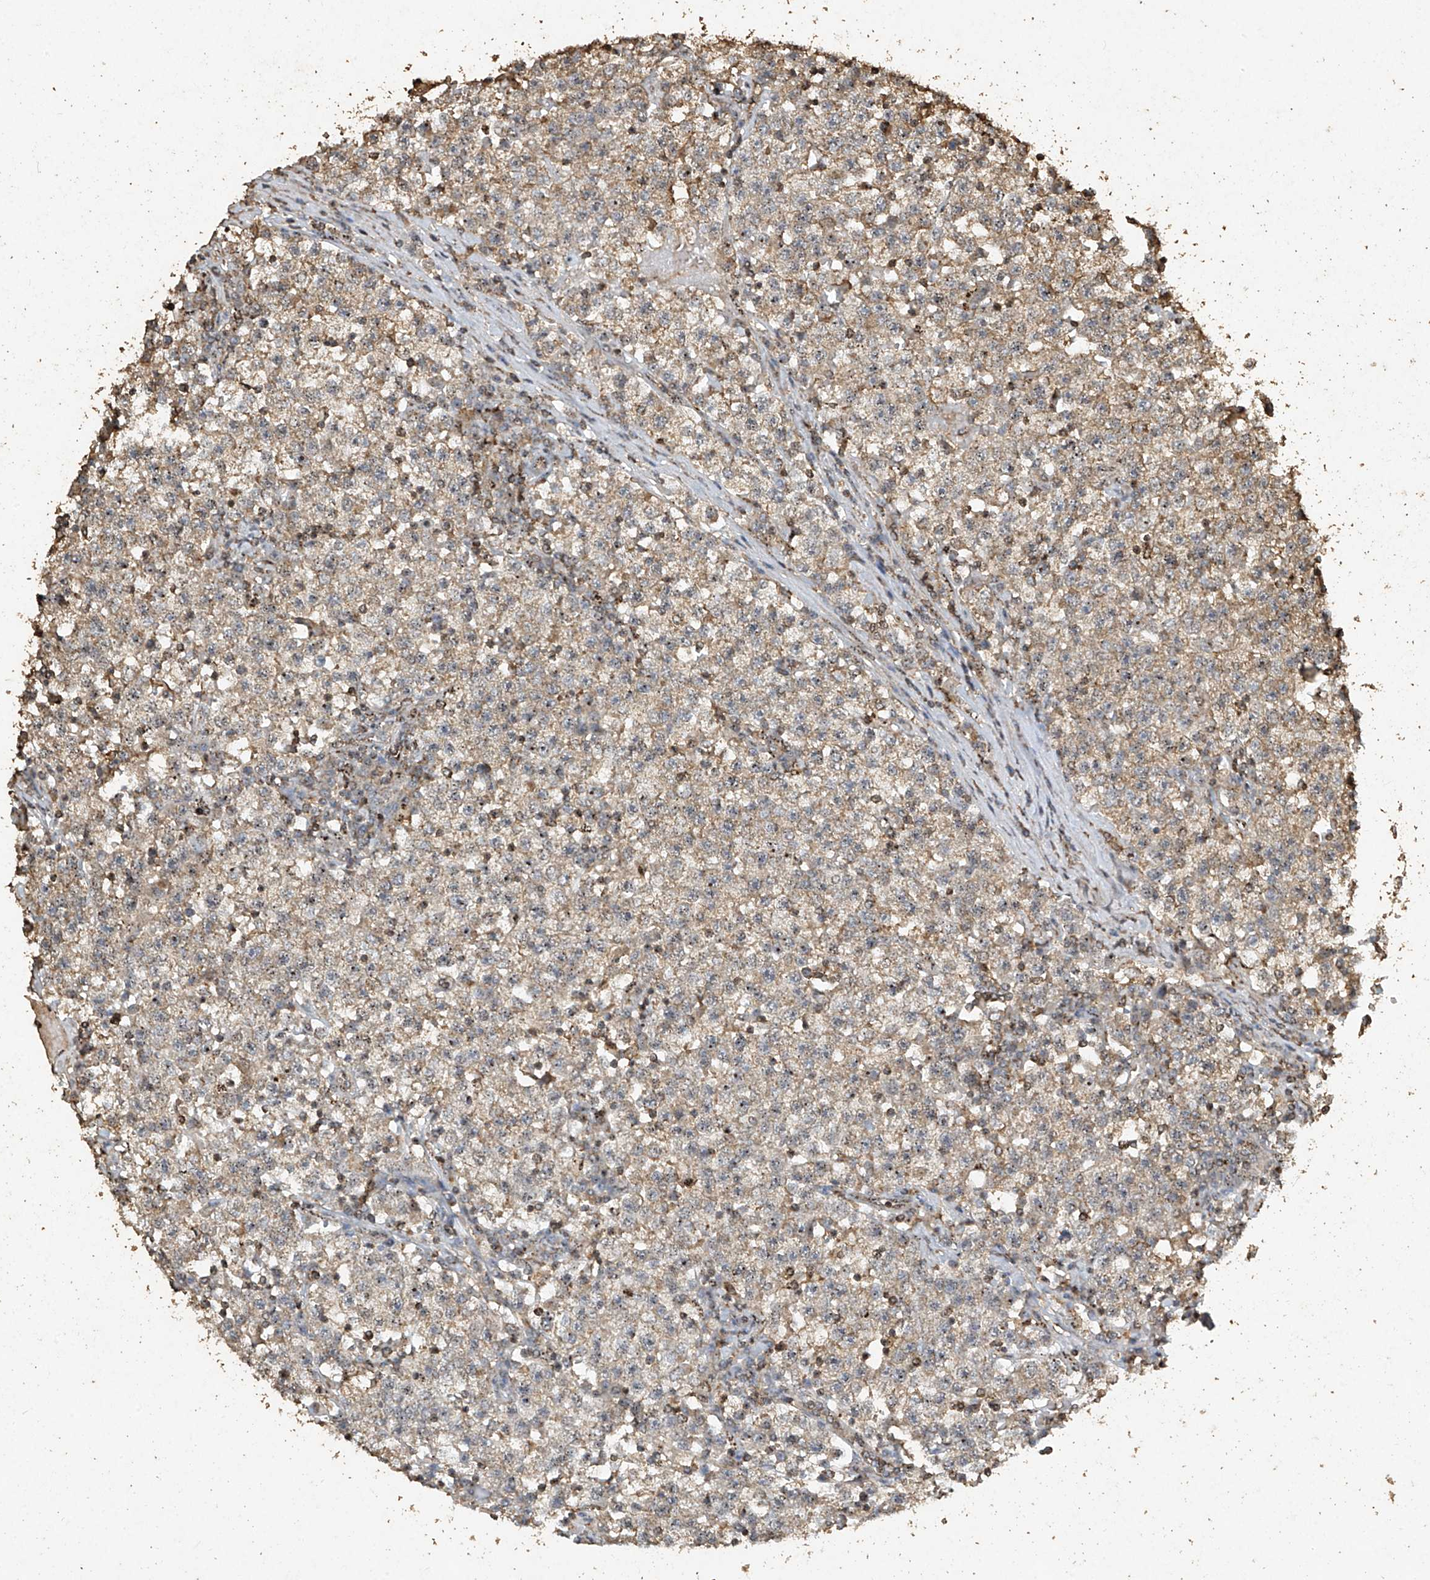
{"staining": {"intensity": "weak", "quantity": "25%-75%", "location": "cytoplasmic/membranous"}, "tissue": "testis cancer", "cell_type": "Tumor cells", "image_type": "cancer", "snomed": [{"axis": "morphology", "description": "Seminoma, NOS"}, {"axis": "topography", "description": "Testis"}], "caption": "Immunohistochemistry (IHC) micrograph of neoplastic tissue: seminoma (testis) stained using immunohistochemistry displays low levels of weak protein expression localized specifically in the cytoplasmic/membranous of tumor cells, appearing as a cytoplasmic/membranous brown color.", "gene": "ERBB3", "patient": {"sex": "male", "age": 22}}